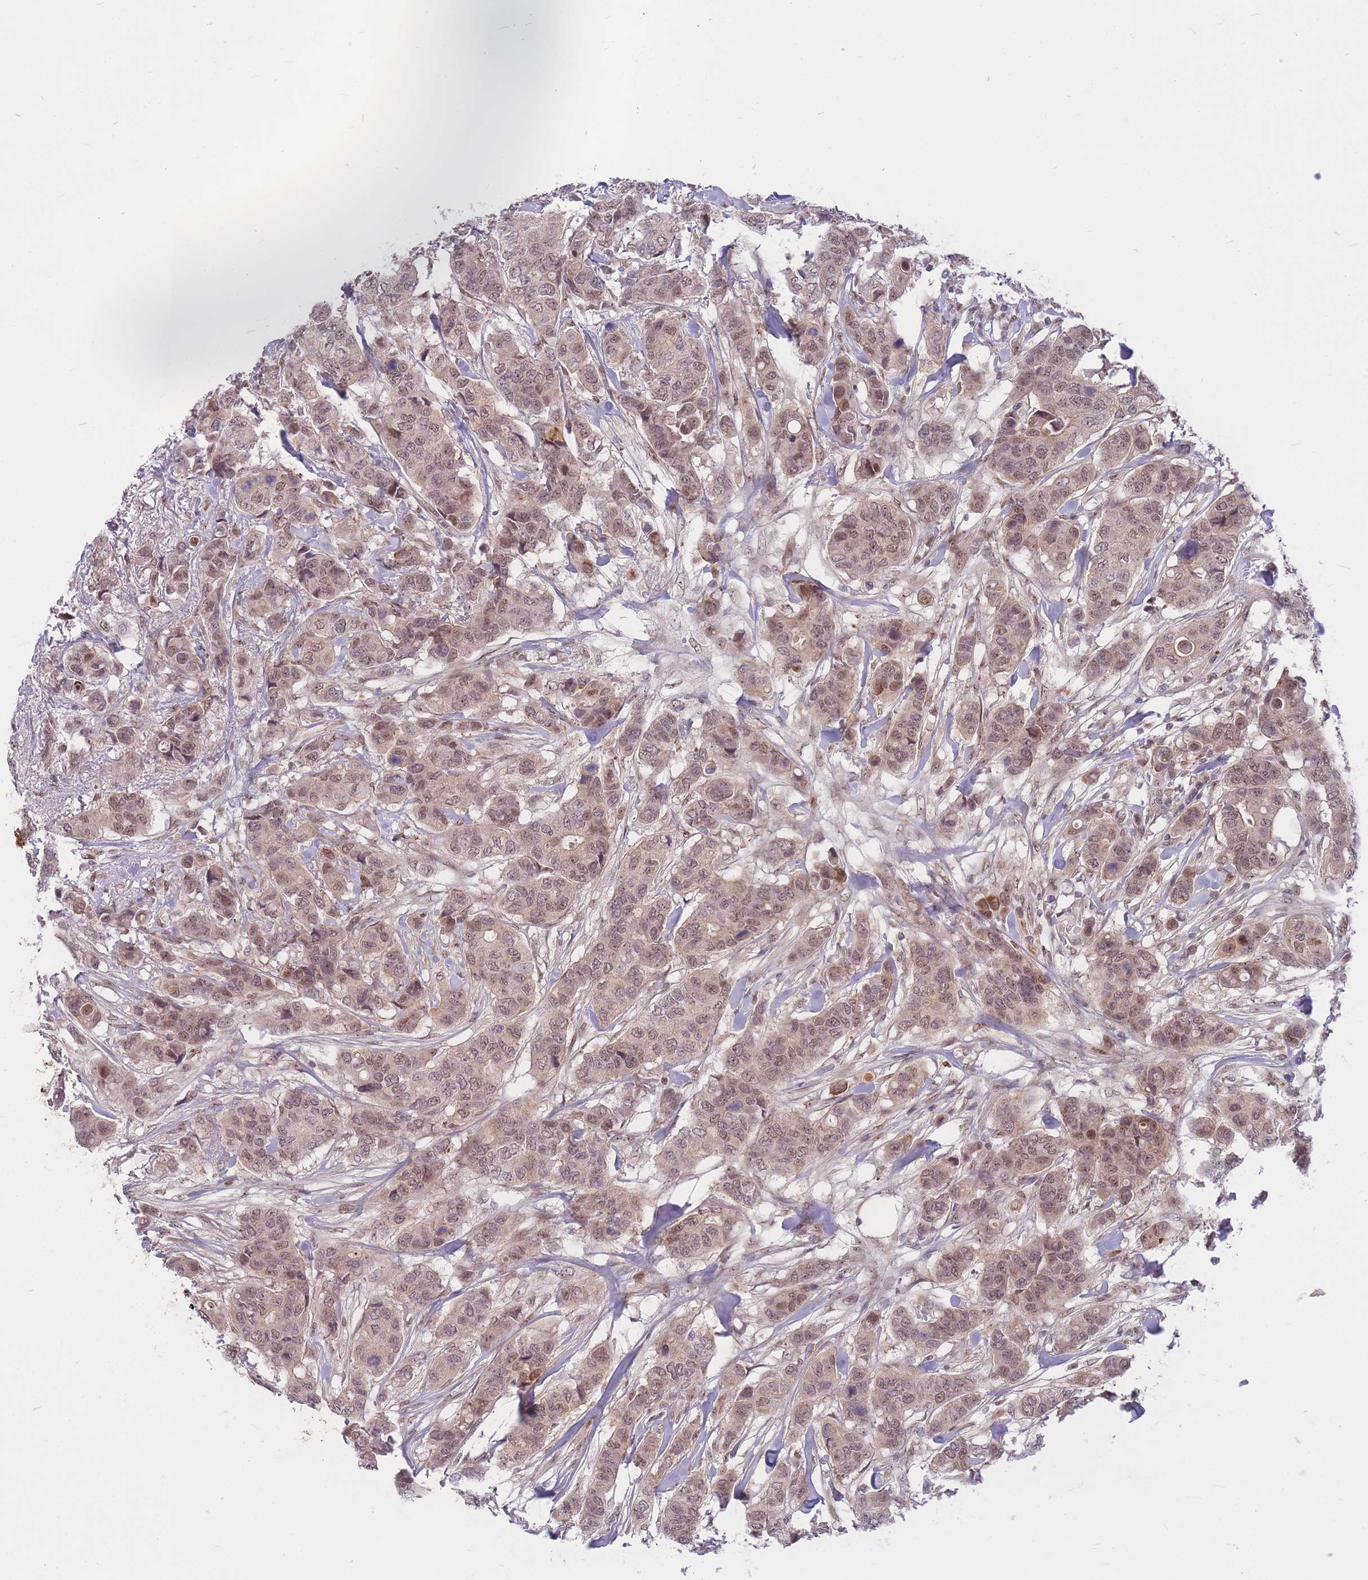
{"staining": {"intensity": "moderate", "quantity": "25%-75%", "location": "nuclear"}, "tissue": "breast cancer", "cell_type": "Tumor cells", "image_type": "cancer", "snomed": [{"axis": "morphology", "description": "Lobular carcinoma"}, {"axis": "topography", "description": "Breast"}], "caption": "Moderate nuclear positivity for a protein is identified in about 25%-75% of tumor cells of lobular carcinoma (breast) using immunohistochemistry.", "gene": "ERCC2", "patient": {"sex": "female", "age": 51}}